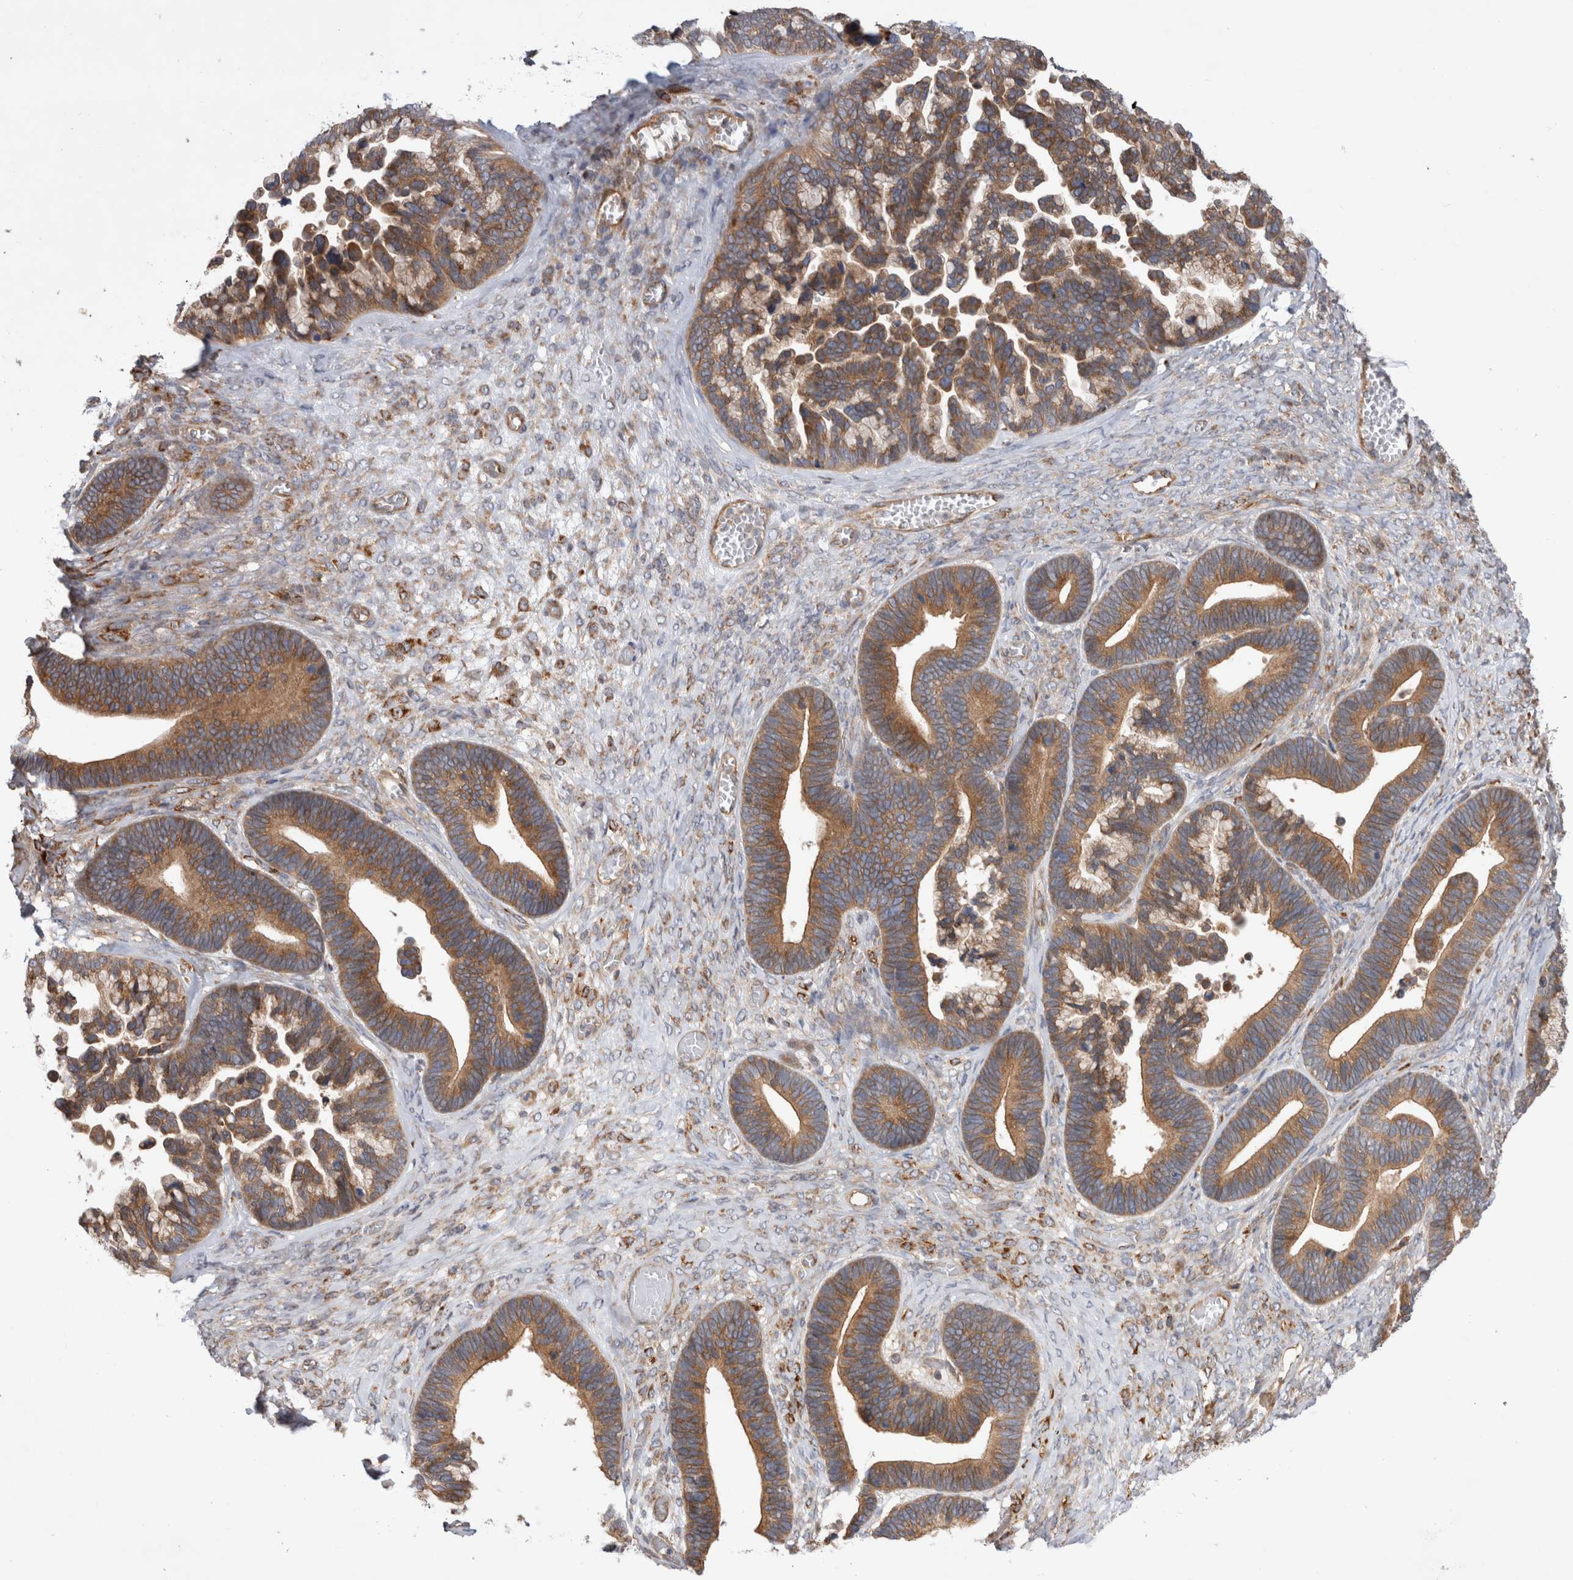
{"staining": {"intensity": "moderate", "quantity": ">75%", "location": "cytoplasmic/membranous"}, "tissue": "ovarian cancer", "cell_type": "Tumor cells", "image_type": "cancer", "snomed": [{"axis": "morphology", "description": "Cystadenocarcinoma, serous, NOS"}, {"axis": "topography", "description": "Ovary"}], "caption": "Ovarian cancer (serous cystadenocarcinoma) stained with IHC shows moderate cytoplasmic/membranous expression in approximately >75% of tumor cells. (Stains: DAB (3,3'-diaminobenzidine) in brown, nuclei in blue, Microscopy: brightfield microscopy at high magnification).", "gene": "PDCD10", "patient": {"sex": "female", "age": 56}}